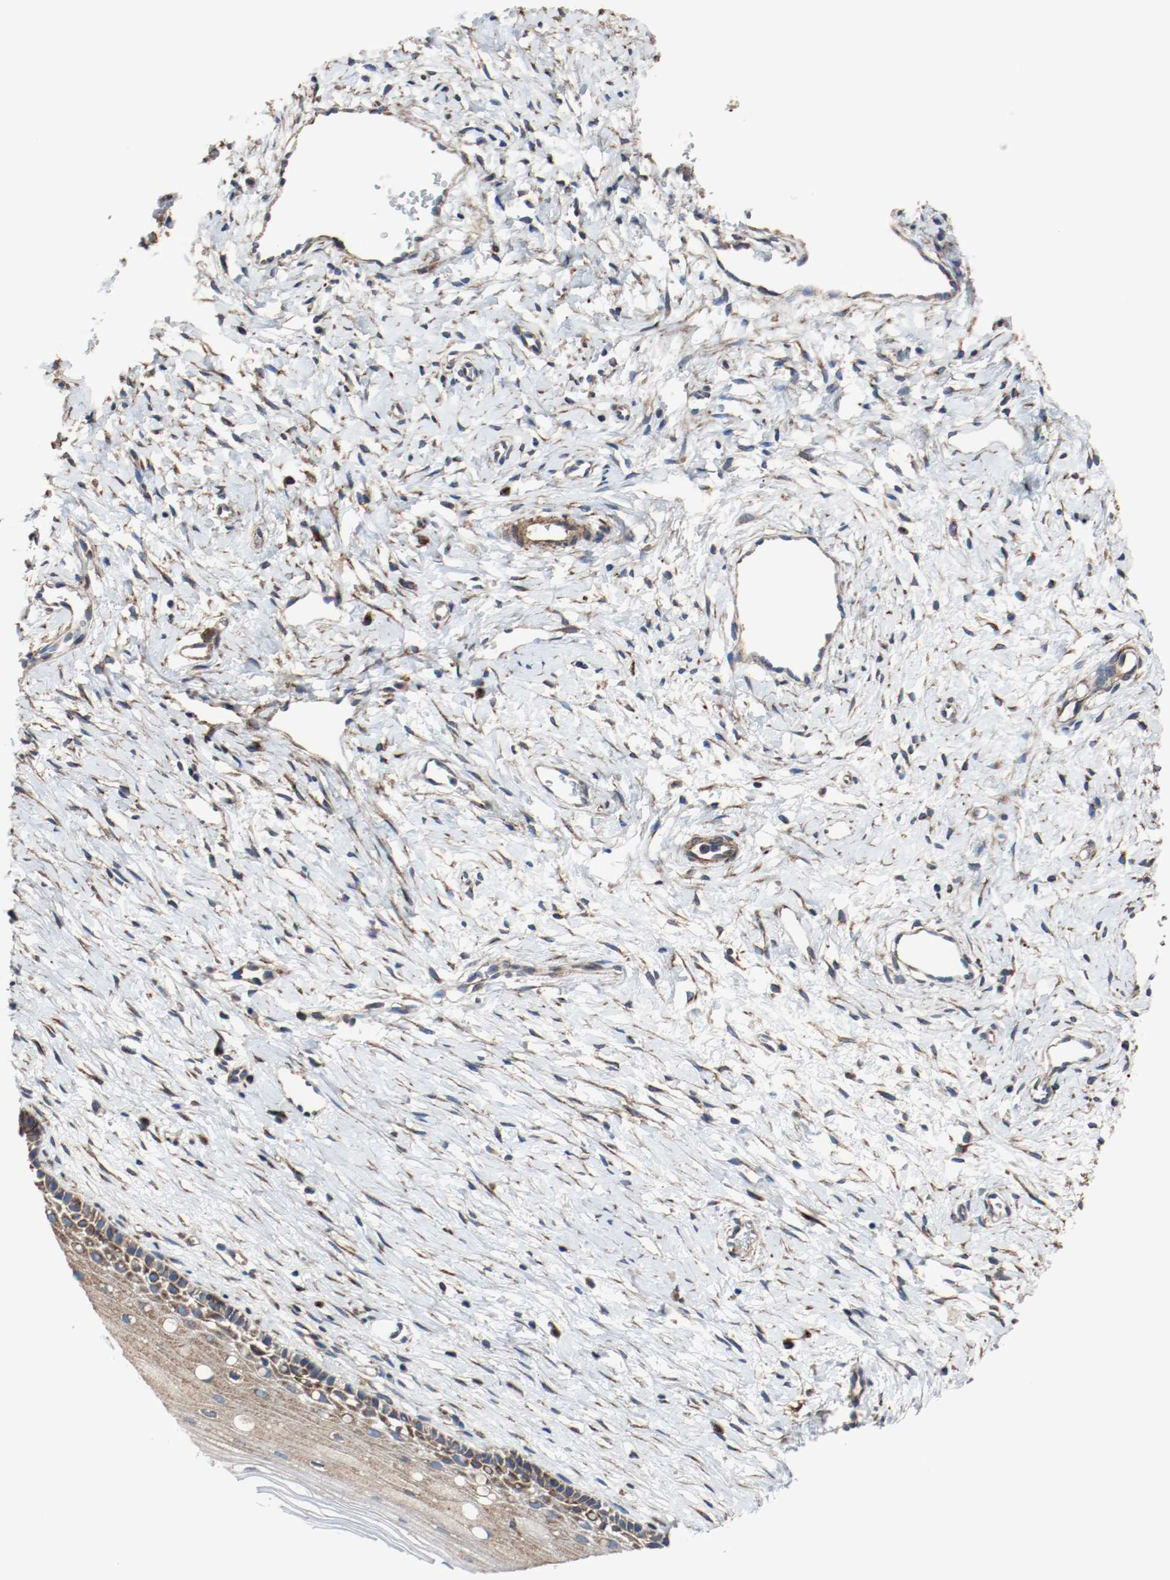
{"staining": {"intensity": "moderate", "quantity": ">75%", "location": "cytoplasmic/membranous"}, "tissue": "cervix", "cell_type": "Glandular cells", "image_type": "normal", "snomed": [{"axis": "morphology", "description": "Normal tissue, NOS"}, {"axis": "topography", "description": "Cervix"}], "caption": "IHC photomicrograph of unremarkable cervix: human cervix stained using IHC reveals medium levels of moderate protein expression localized specifically in the cytoplasmic/membranous of glandular cells, appearing as a cytoplasmic/membranous brown color.", "gene": "TUBA3D", "patient": {"sex": "female", "age": 46}}